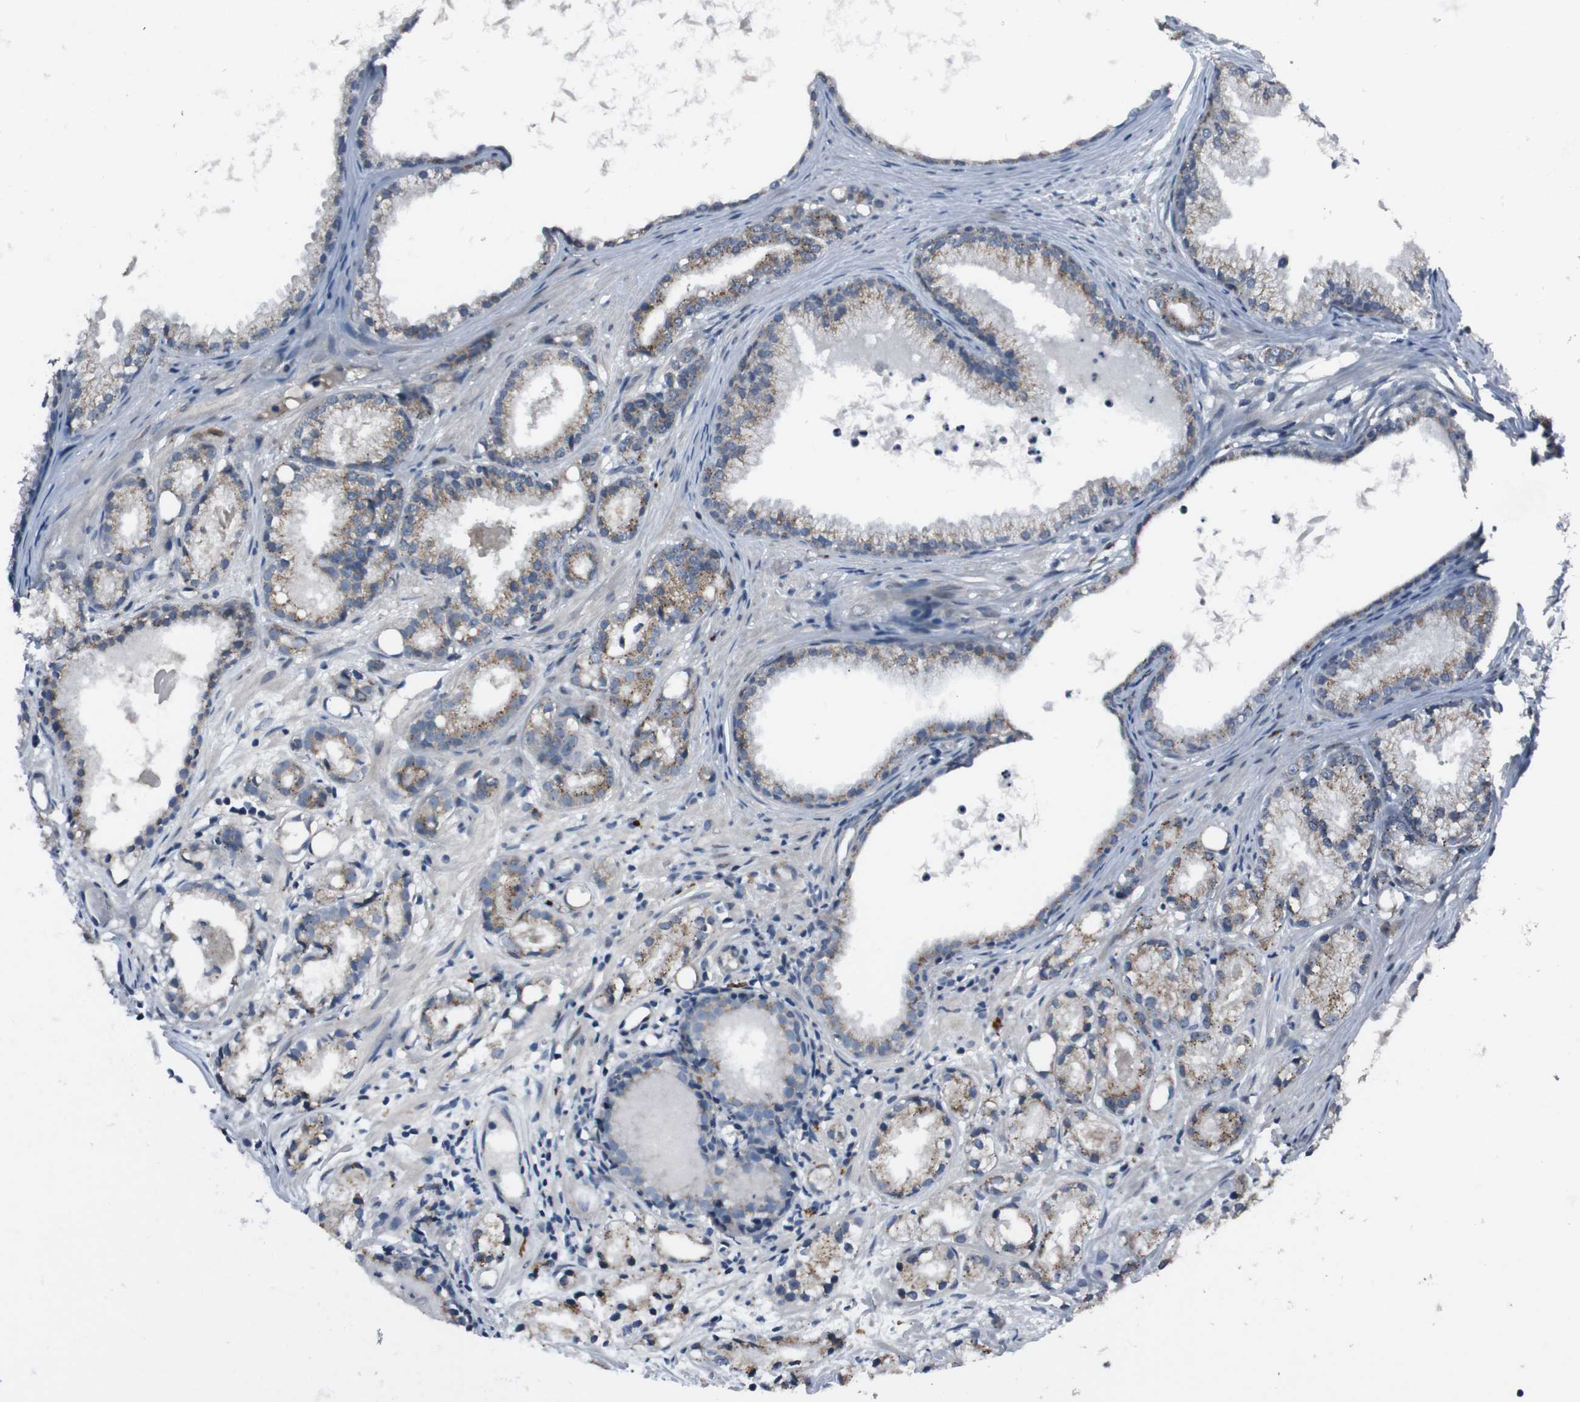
{"staining": {"intensity": "moderate", "quantity": ">75%", "location": "cytoplasmic/membranous"}, "tissue": "prostate cancer", "cell_type": "Tumor cells", "image_type": "cancer", "snomed": [{"axis": "morphology", "description": "Adenocarcinoma, Low grade"}, {"axis": "topography", "description": "Prostate"}], "caption": "This photomicrograph exhibits prostate cancer stained with immunohistochemistry to label a protein in brown. The cytoplasmic/membranous of tumor cells show moderate positivity for the protein. Nuclei are counter-stained blue.", "gene": "EFNA5", "patient": {"sex": "male", "age": 72}}